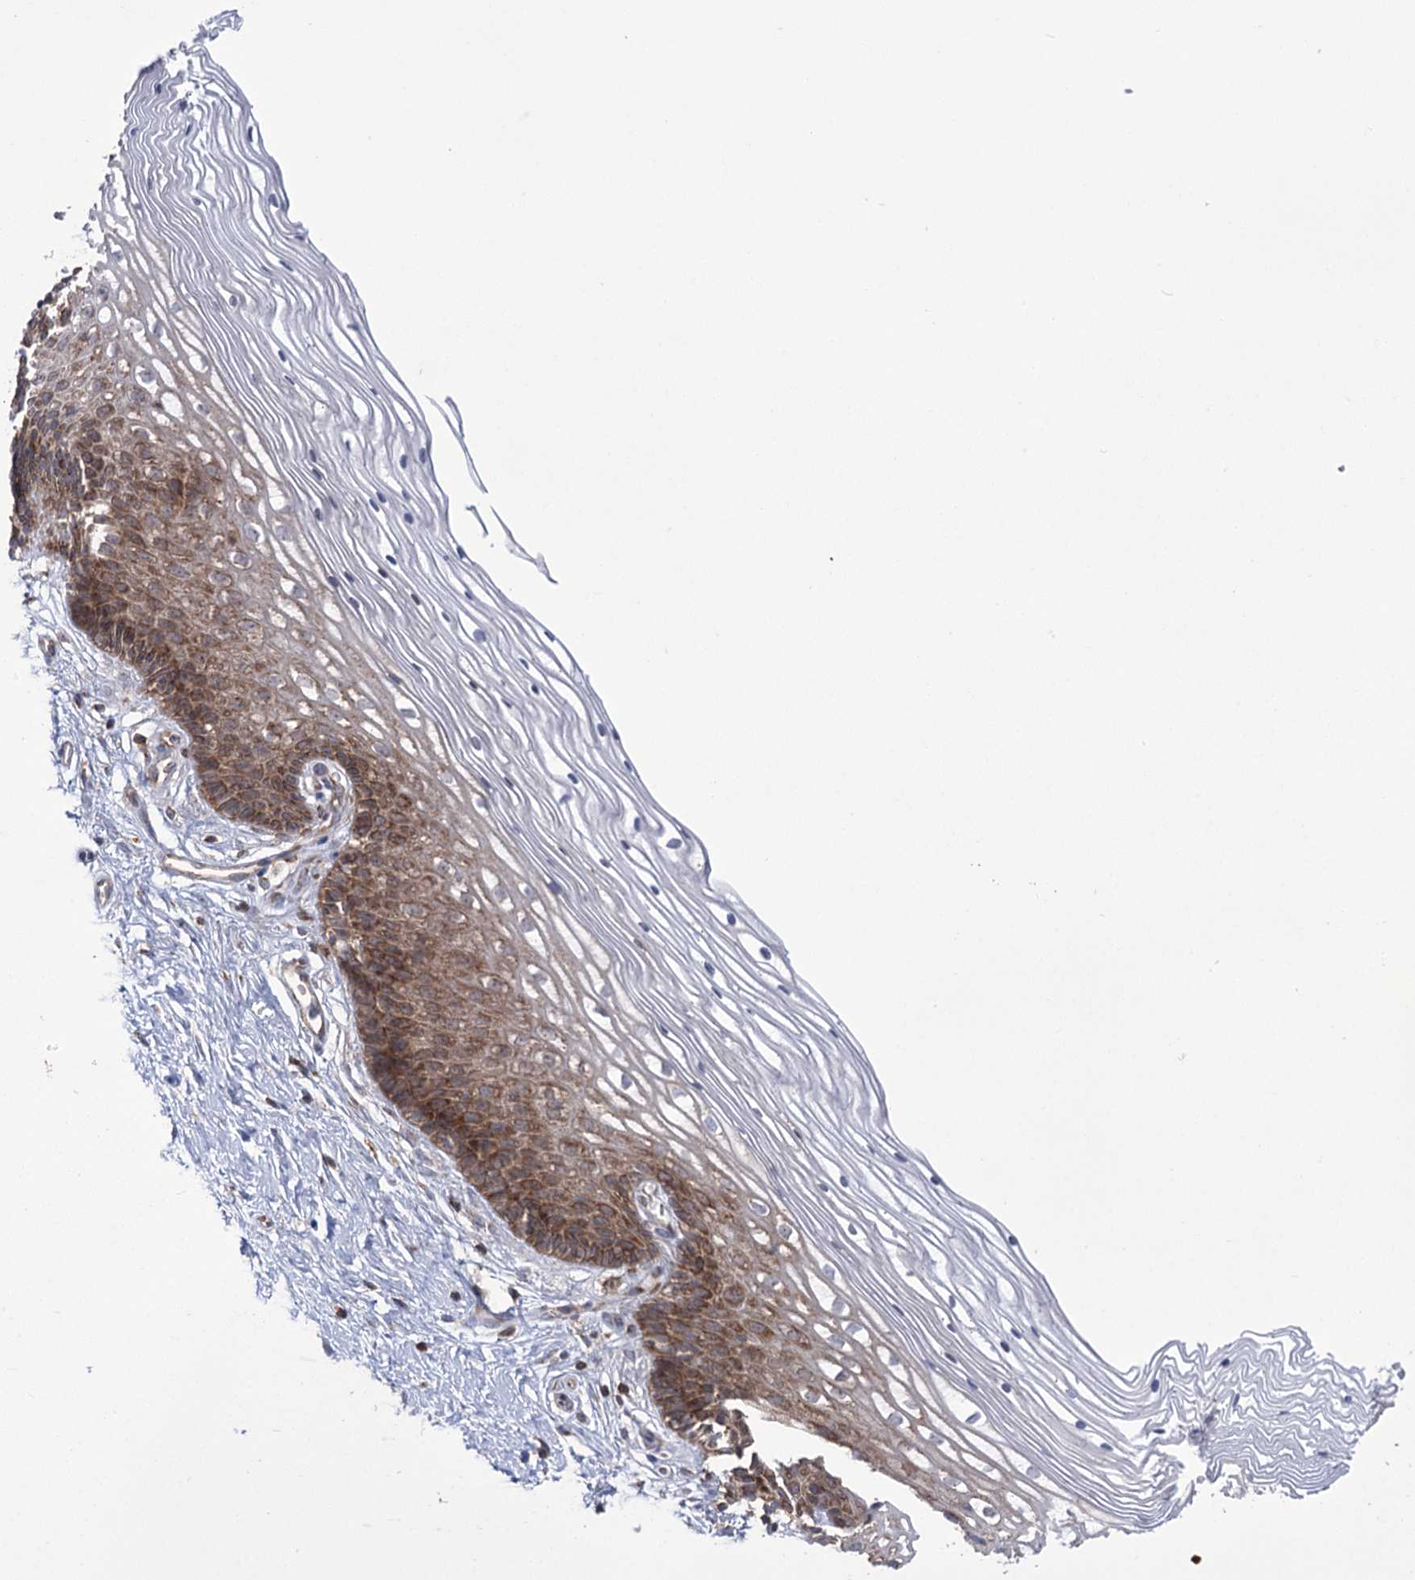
{"staining": {"intensity": "moderate", "quantity": ">75%", "location": "cytoplasmic/membranous"}, "tissue": "cervix", "cell_type": "Glandular cells", "image_type": "normal", "snomed": [{"axis": "morphology", "description": "Normal tissue, NOS"}, {"axis": "topography", "description": "Cervix"}], "caption": "An image showing moderate cytoplasmic/membranous expression in approximately >75% of glandular cells in normal cervix, as visualized by brown immunohistochemical staining.", "gene": "ZNF622", "patient": {"sex": "female", "age": 33}}